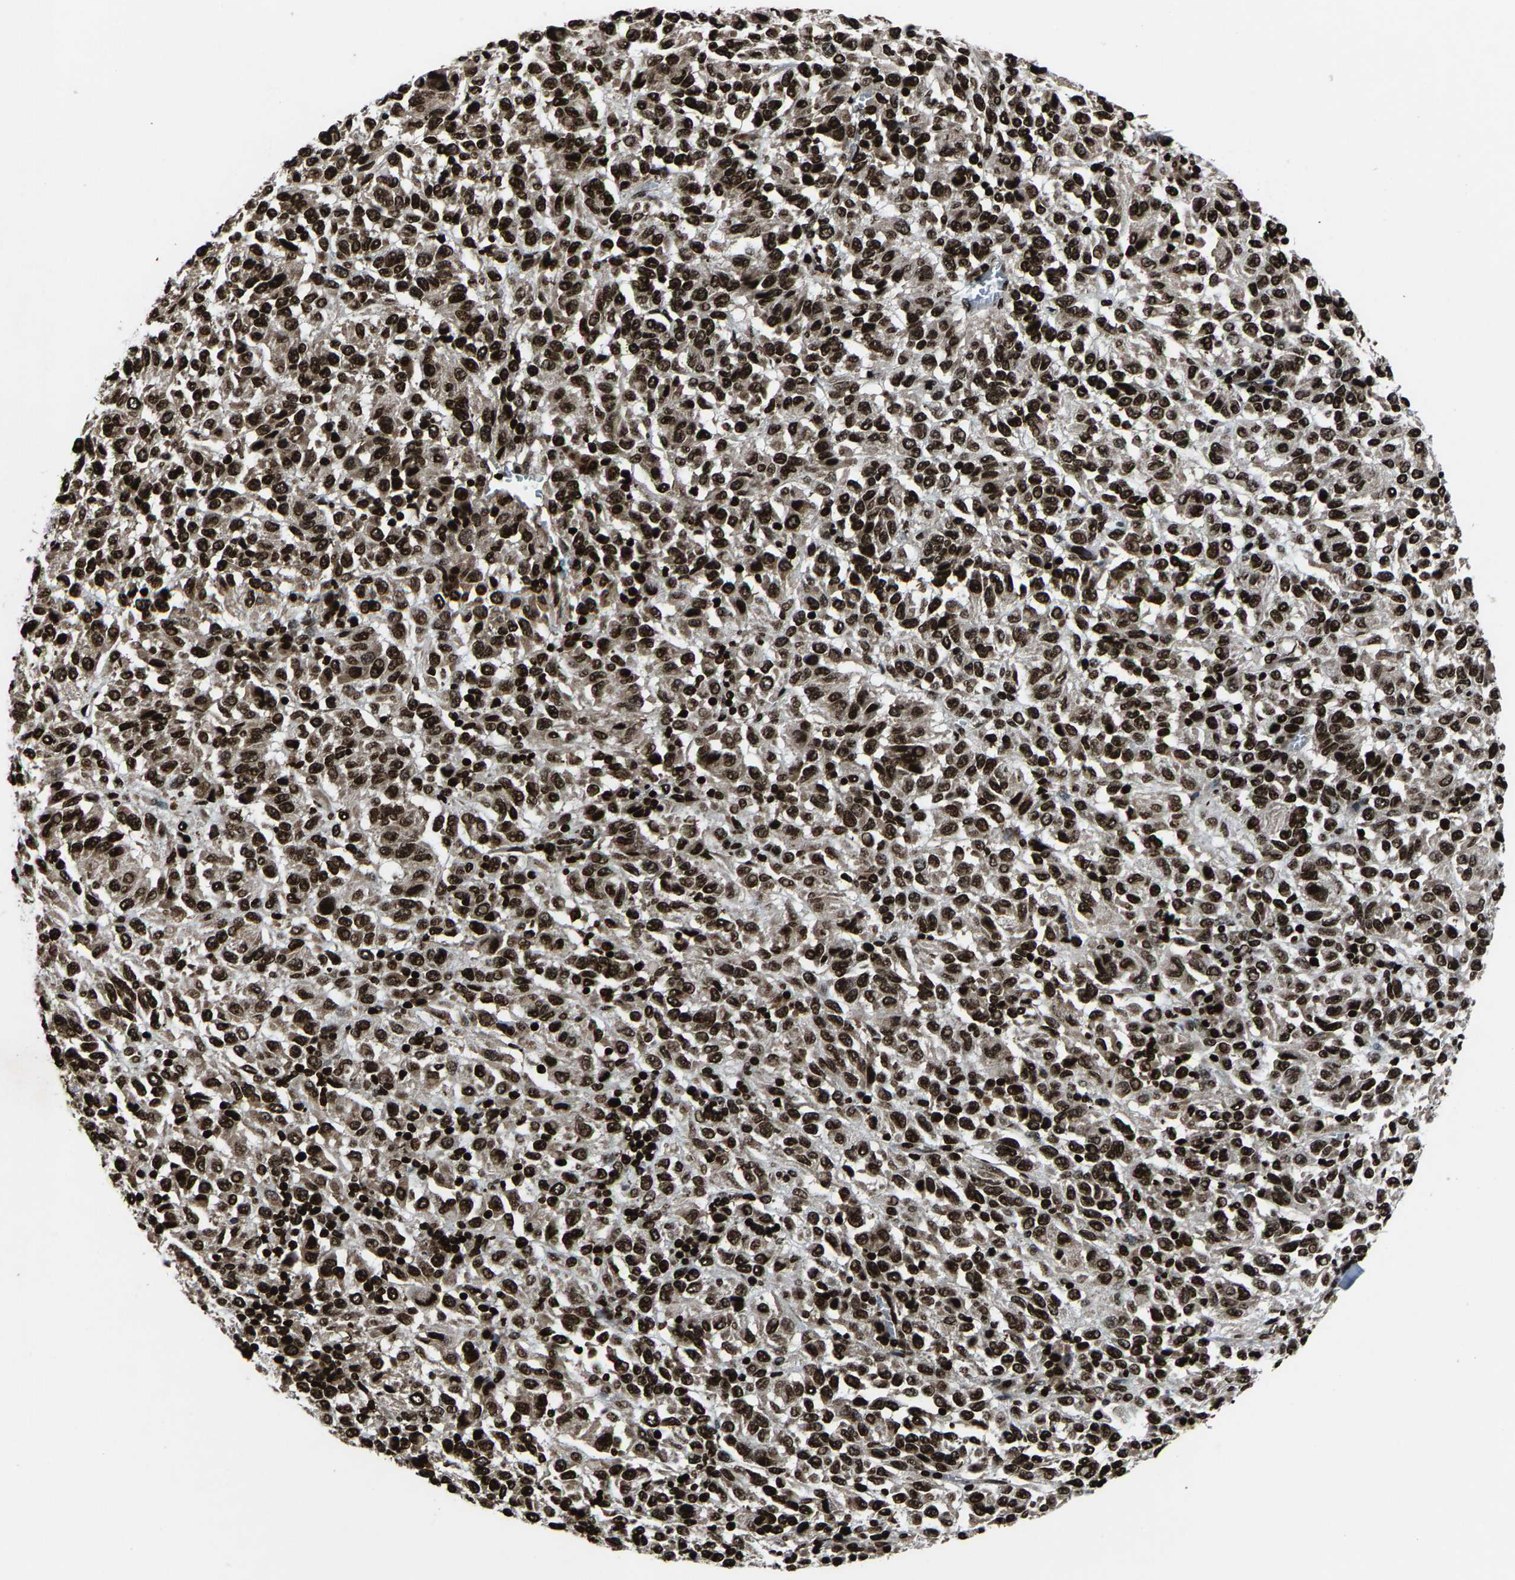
{"staining": {"intensity": "strong", "quantity": ">75%", "location": "nuclear"}, "tissue": "melanoma", "cell_type": "Tumor cells", "image_type": "cancer", "snomed": [{"axis": "morphology", "description": "Malignant melanoma, Metastatic site"}, {"axis": "topography", "description": "Lung"}], "caption": "Protein staining exhibits strong nuclear positivity in approximately >75% of tumor cells in melanoma.", "gene": "H4C1", "patient": {"sex": "male", "age": 64}}